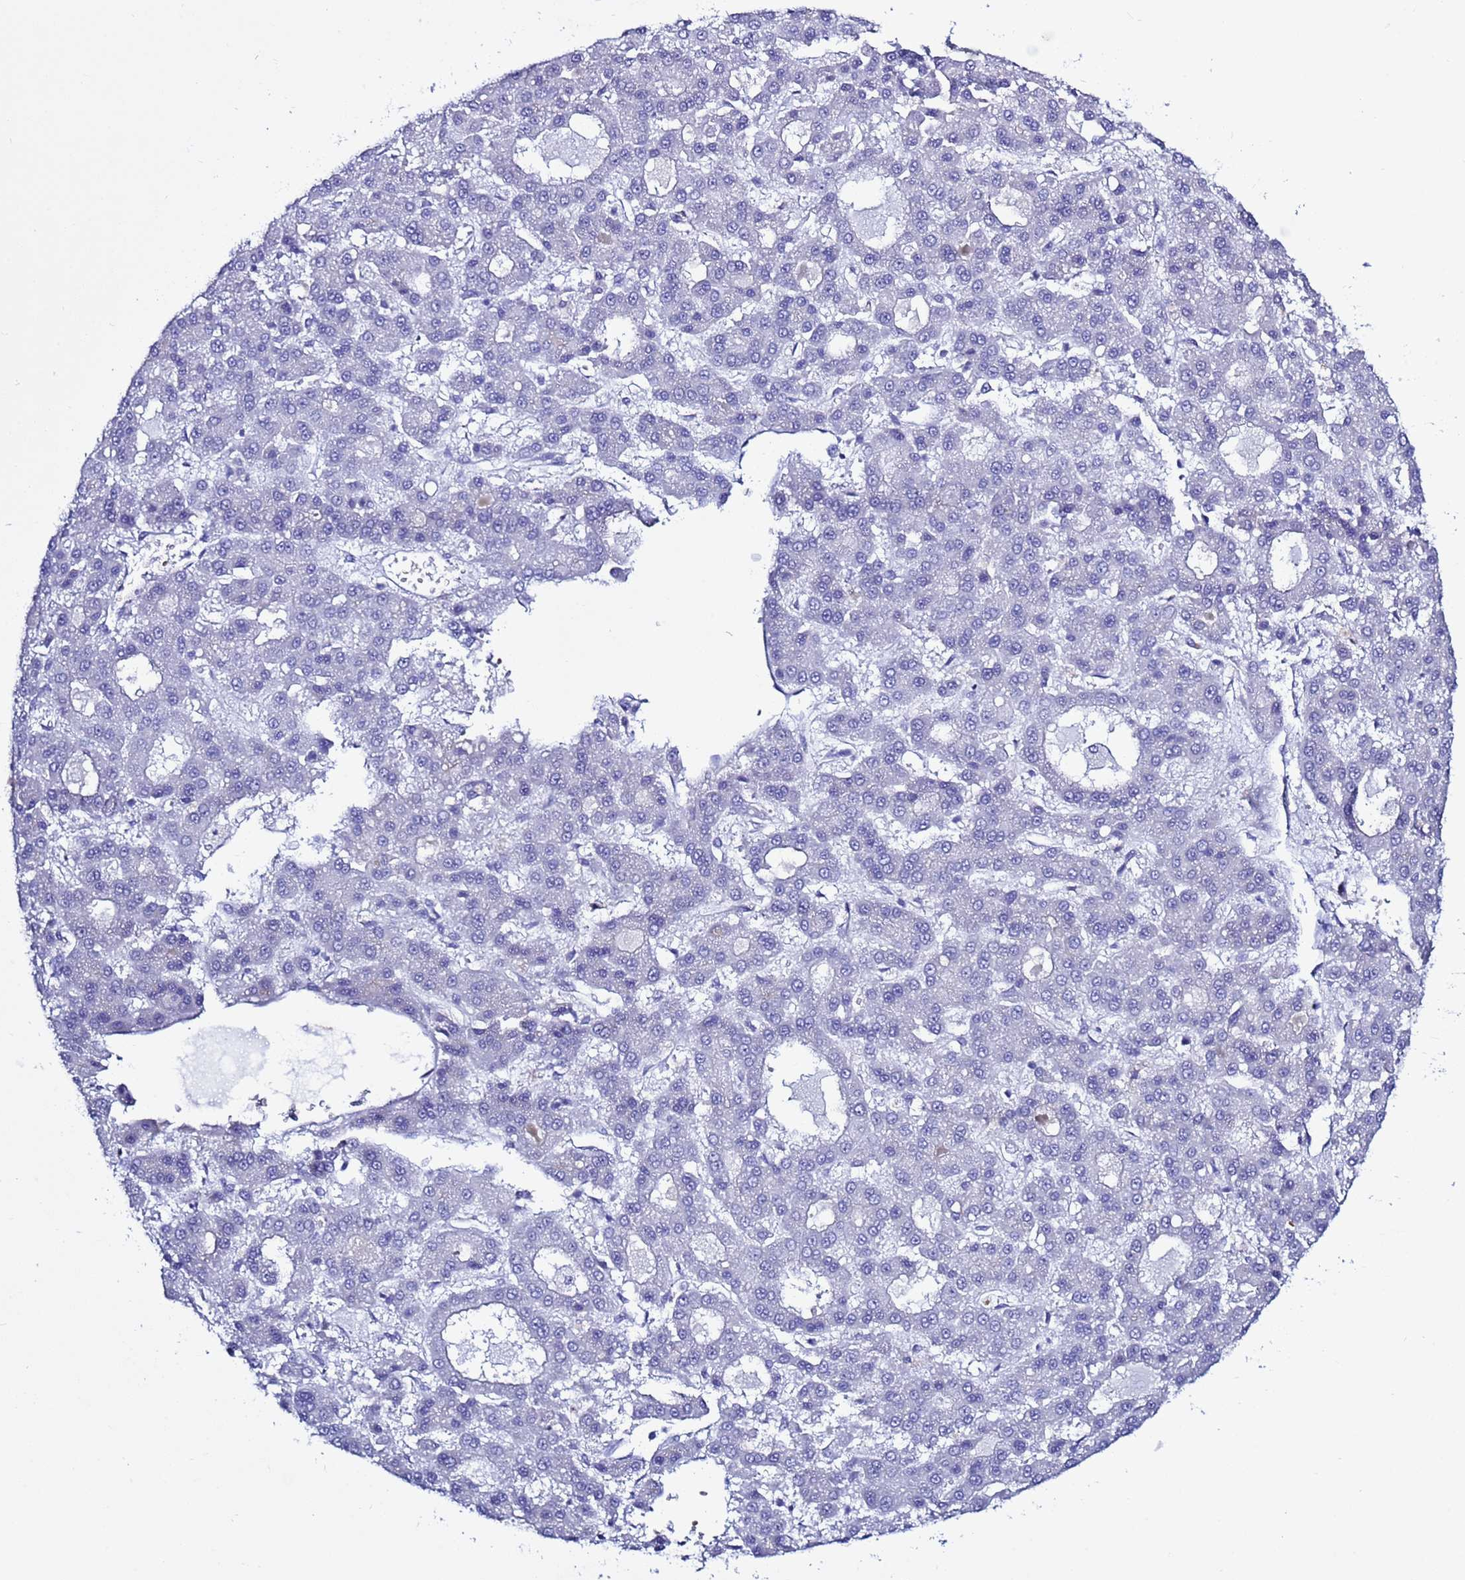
{"staining": {"intensity": "negative", "quantity": "none", "location": "none"}, "tissue": "liver cancer", "cell_type": "Tumor cells", "image_type": "cancer", "snomed": [{"axis": "morphology", "description": "Carcinoma, Hepatocellular, NOS"}, {"axis": "topography", "description": "Liver"}], "caption": "This is an immunohistochemistry (IHC) image of liver cancer (hepatocellular carcinoma). There is no positivity in tumor cells.", "gene": "ABHD17B", "patient": {"sex": "male", "age": 70}}